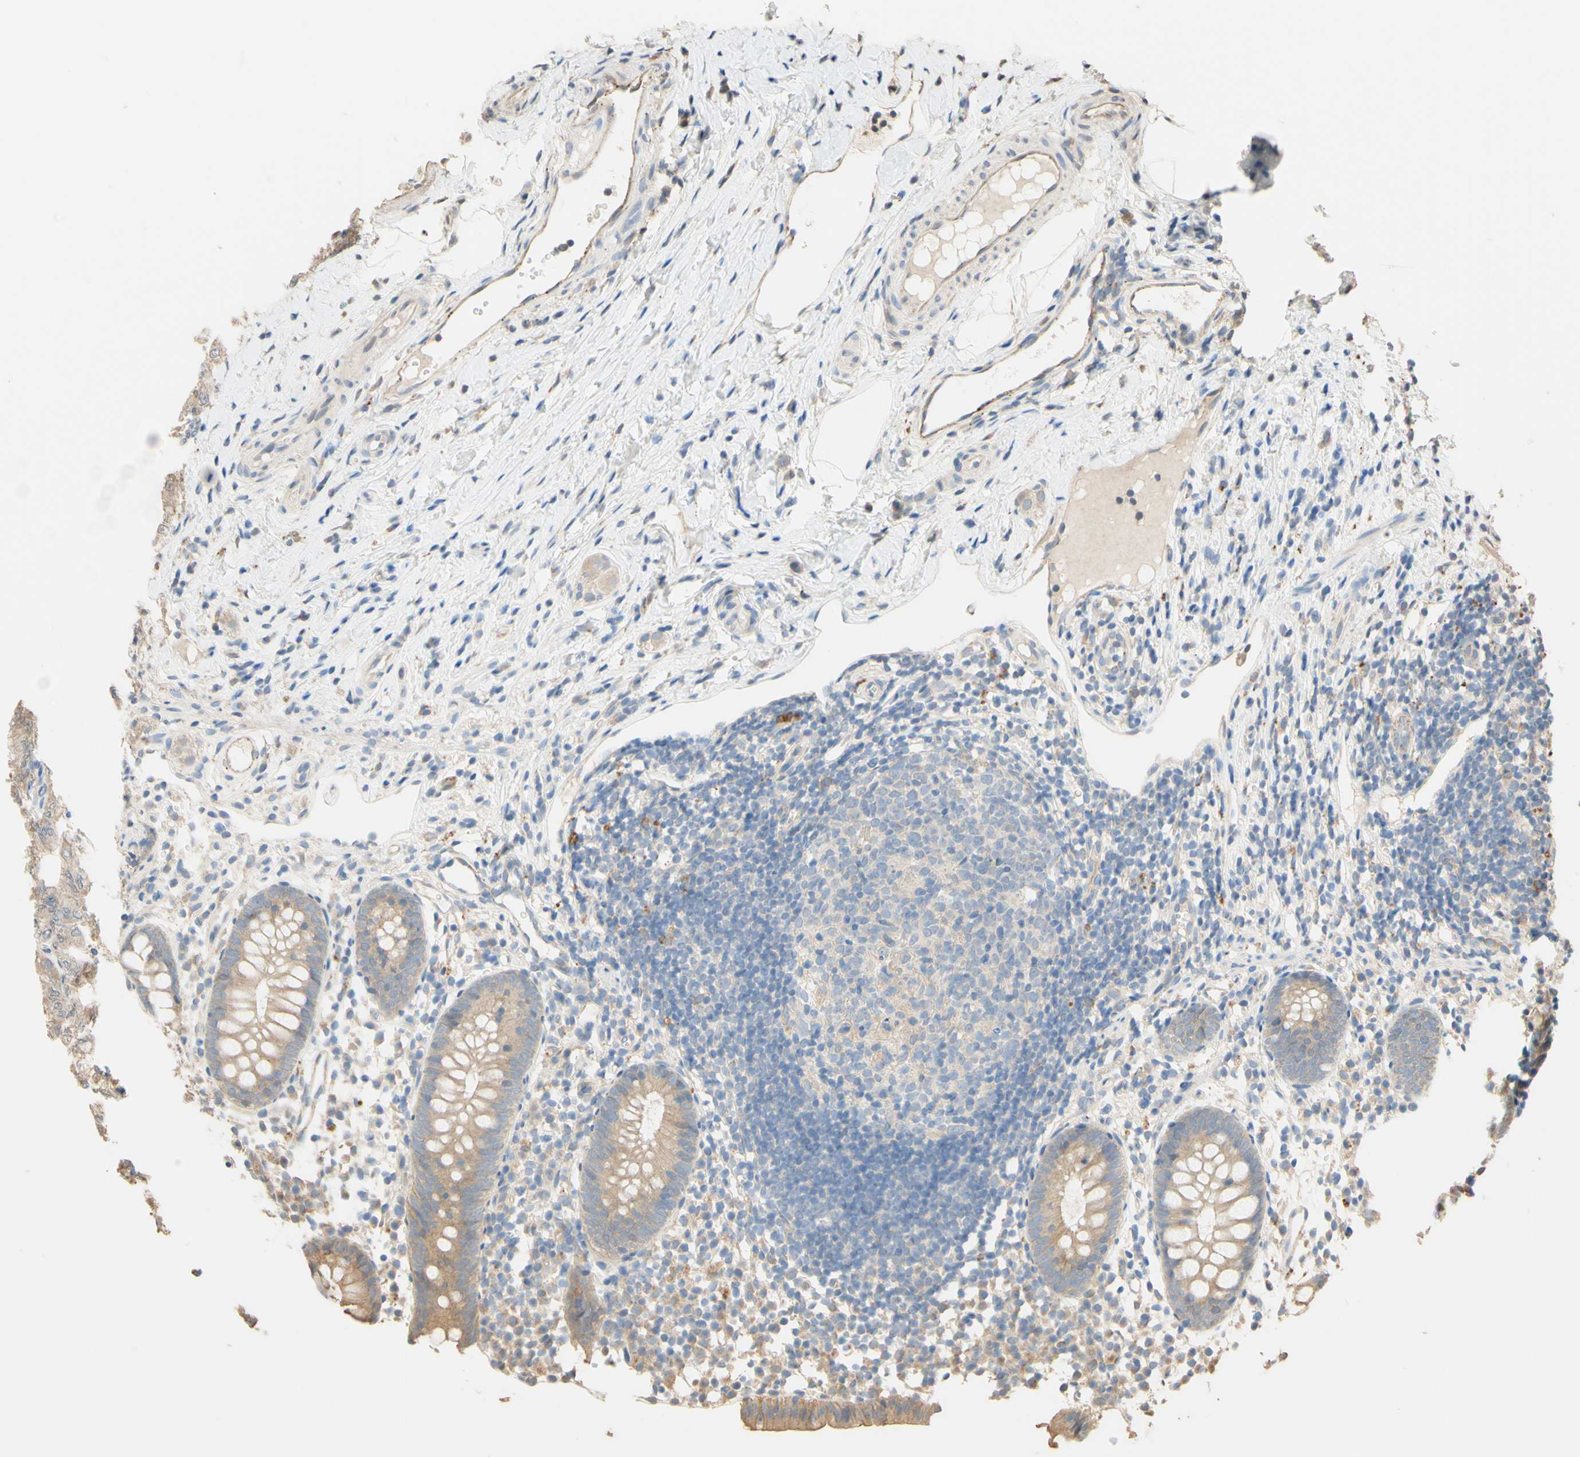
{"staining": {"intensity": "weak", "quantity": ">75%", "location": "cytoplasmic/membranous"}, "tissue": "appendix", "cell_type": "Glandular cells", "image_type": "normal", "snomed": [{"axis": "morphology", "description": "Normal tissue, NOS"}, {"axis": "topography", "description": "Appendix"}], "caption": "This is an image of IHC staining of benign appendix, which shows weak positivity in the cytoplasmic/membranous of glandular cells.", "gene": "SMIM19", "patient": {"sex": "female", "age": 20}}